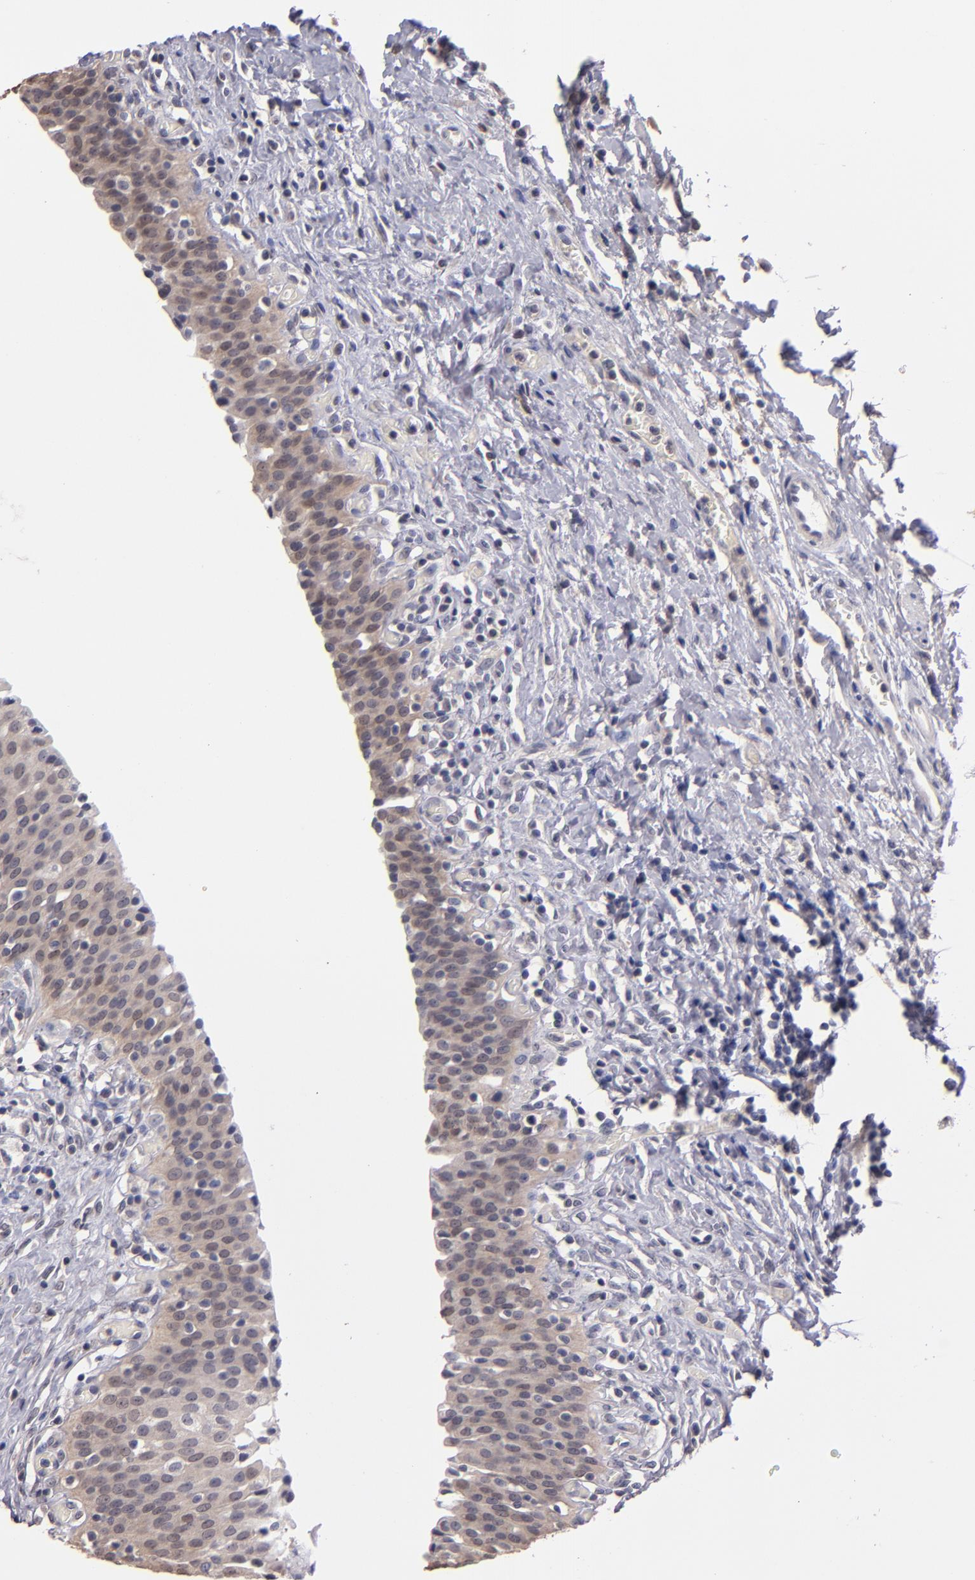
{"staining": {"intensity": "weak", "quantity": "25%-75%", "location": "cytoplasmic/membranous,nuclear"}, "tissue": "urinary bladder", "cell_type": "Urothelial cells", "image_type": "normal", "snomed": [{"axis": "morphology", "description": "Normal tissue, NOS"}, {"axis": "topography", "description": "Urinary bladder"}], "caption": "Urinary bladder stained with IHC exhibits weak cytoplasmic/membranous,nuclear staining in approximately 25%-75% of urothelial cells.", "gene": "S100A1", "patient": {"sex": "male", "age": 51}}